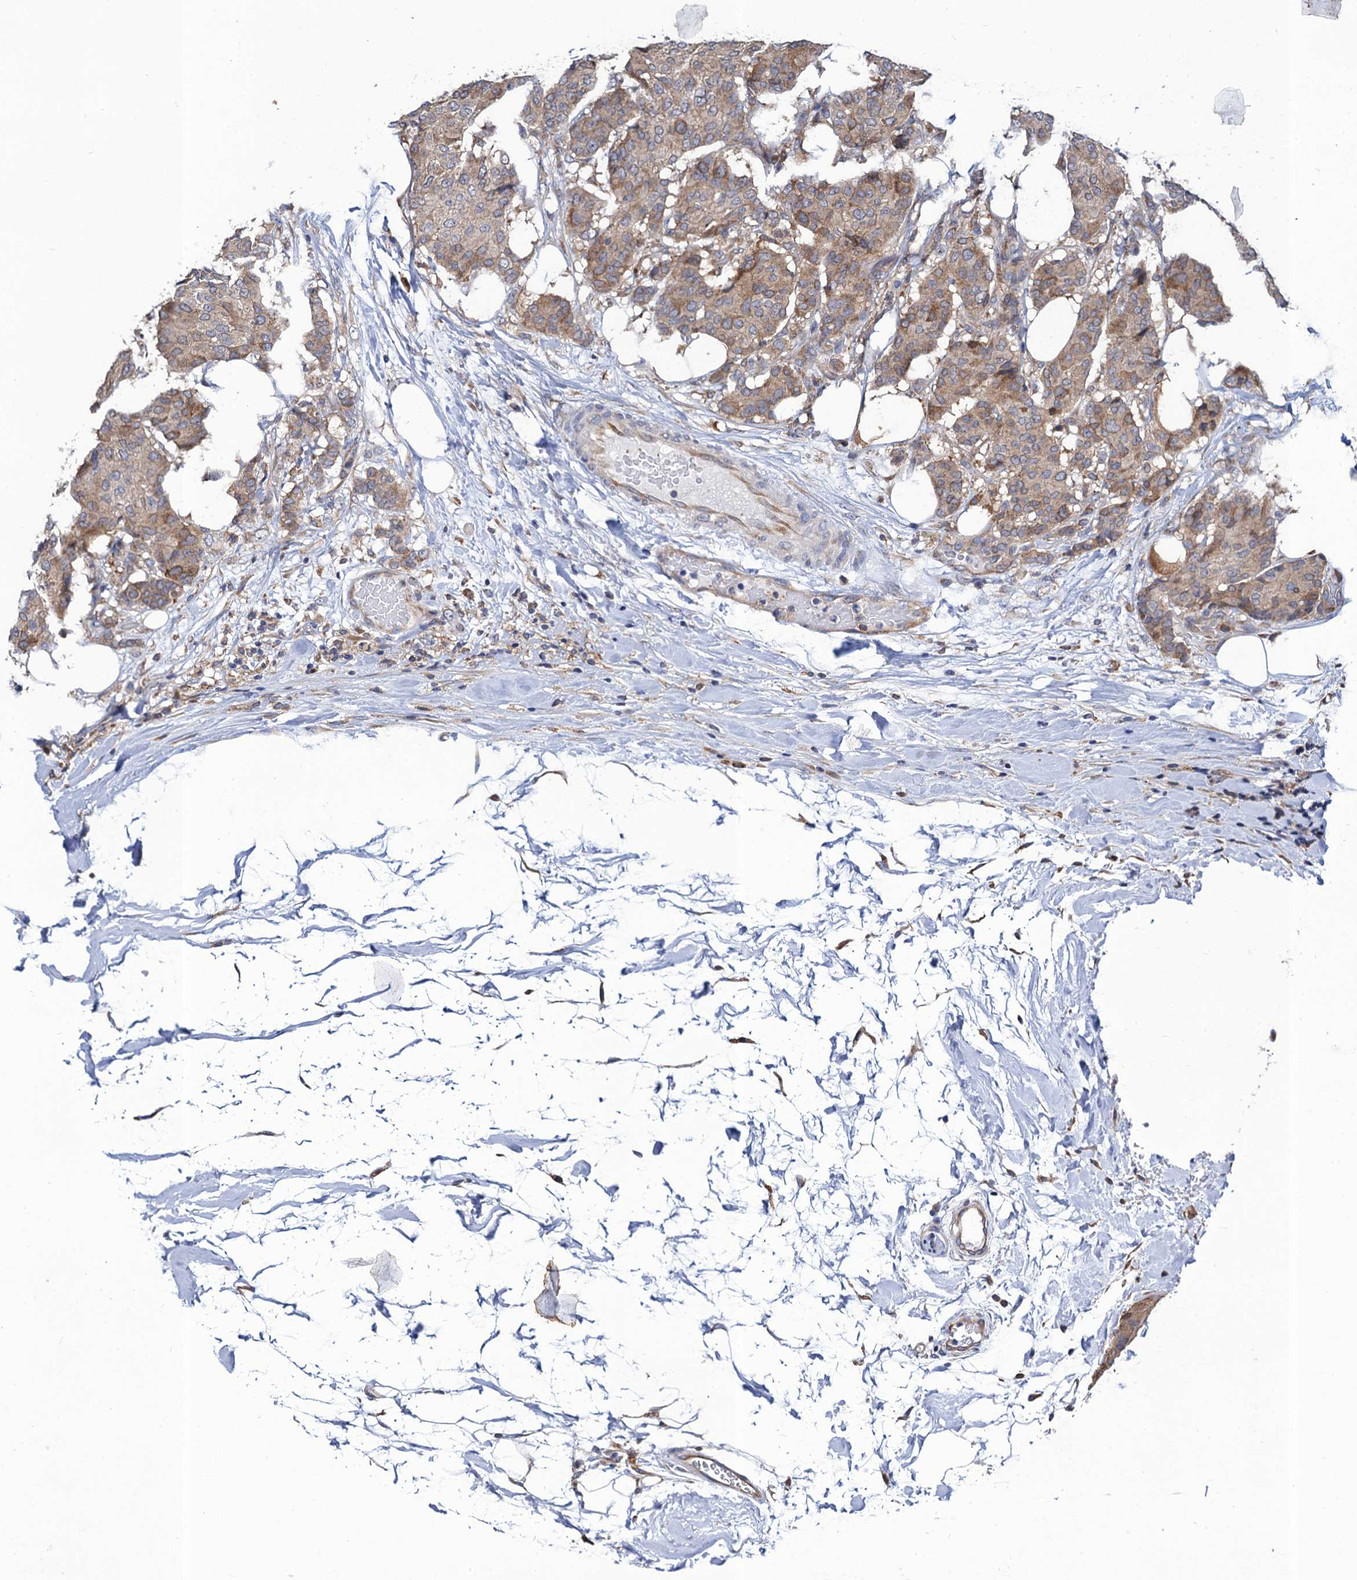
{"staining": {"intensity": "moderate", "quantity": ">75%", "location": "cytoplasmic/membranous"}, "tissue": "breast cancer", "cell_type": "Tumor cells", "image_type": "cancer", "snomed": [{"axis": "morphology", "description": "Duct carcinoma"}, {"axis": "topography", "description": "Breast"}], "caption": "A medium amount of moderate cytoplasmic/membranous expression is seen in about >75% of tumor cells in breast intraductal carcinoma tissue. The protein of interest is shown in brown color, while the nuclei are stained blue.", "gene": "PGLS", "patient": {"sex": "female", "age": 75}}